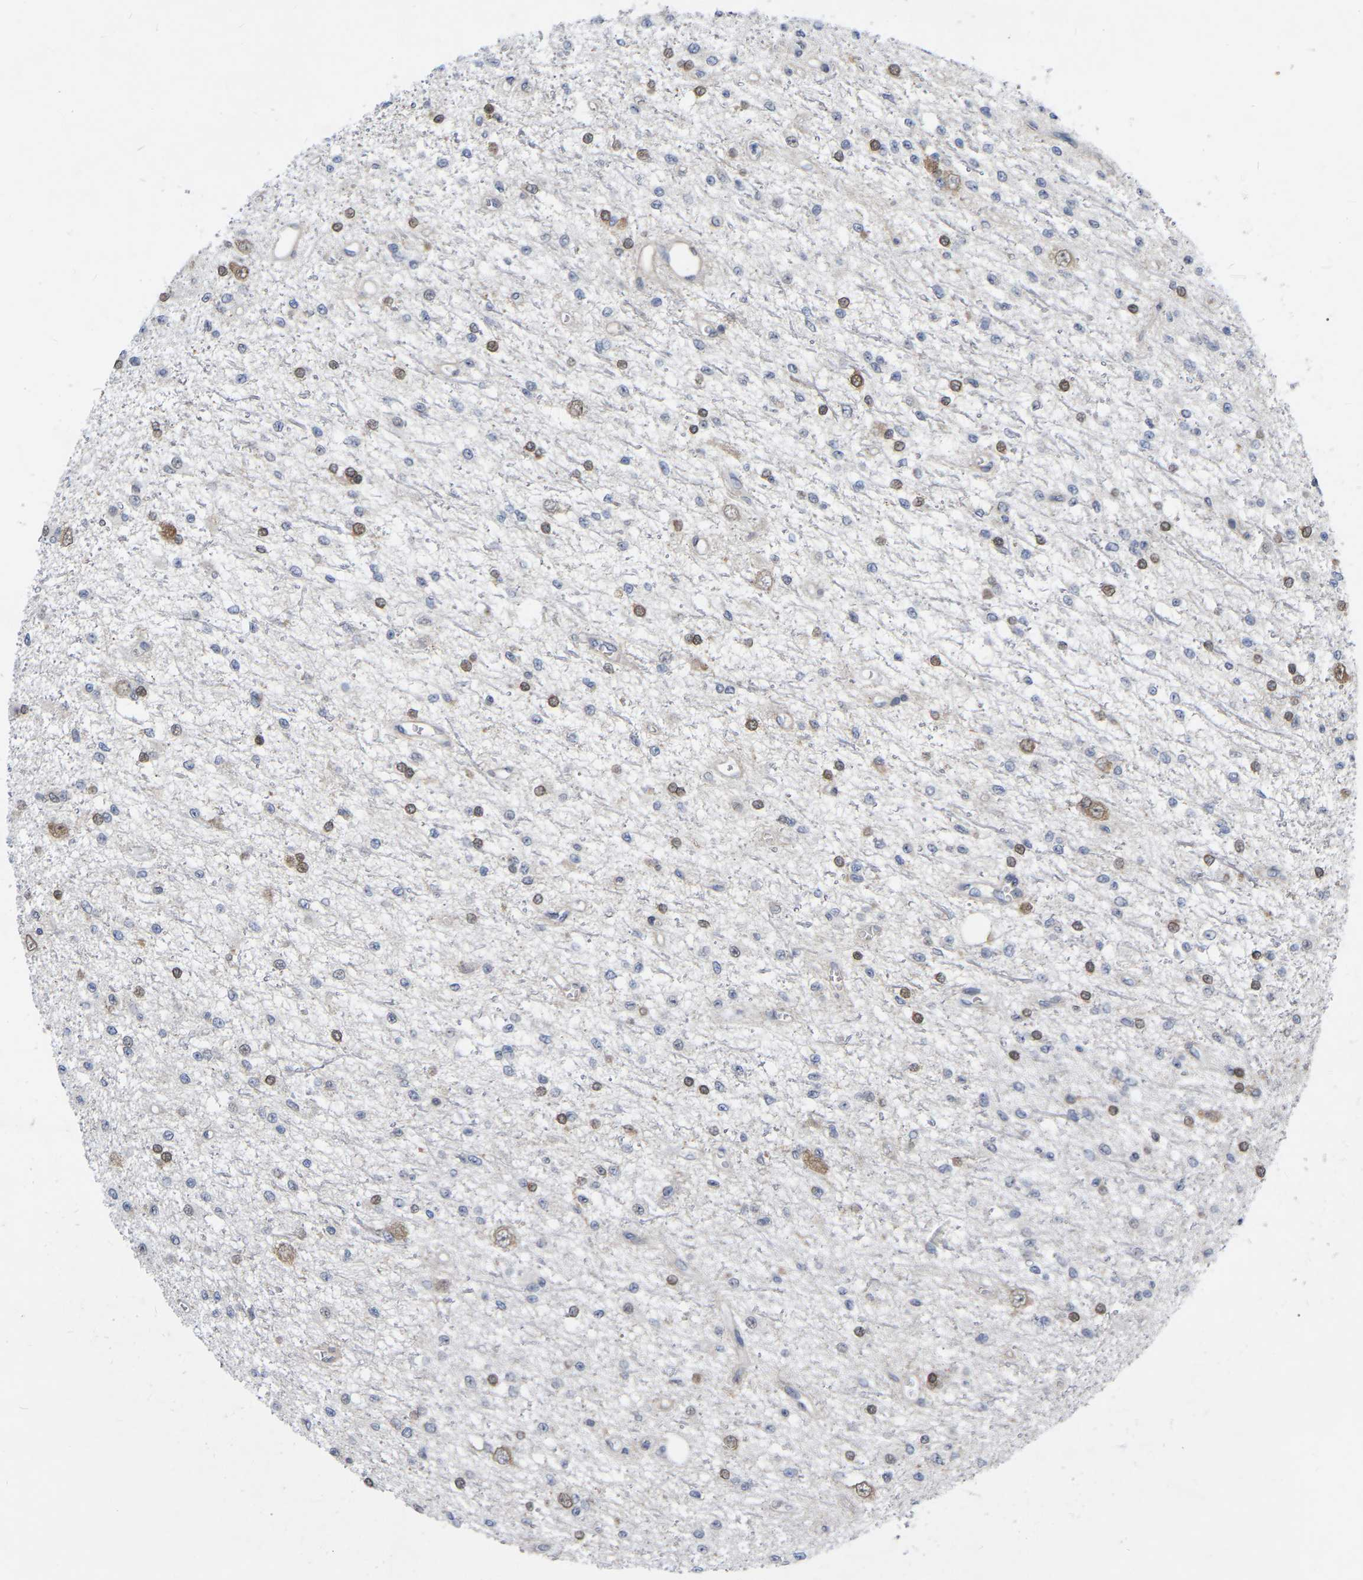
{"staining": {"intensity": "moderate", "quantity": "25%-75%", "location": "nuclear"}, "tissue": "glioma", "cell_type": "Tumor cells", "image_type": "cancer", "snomed": [{"axis": "morphology", "description": "Glioma, malignant, Low grade"}, {"axis": "topography", "description": "Brain"}], "caption": "Glioma was stained to show a protein in brown. There is medium levels of moderate nuclear expression in about 25%-75% of tumor cells.", "gene": "UBE4B", "patient": {"sex": "male", "age": 38}}